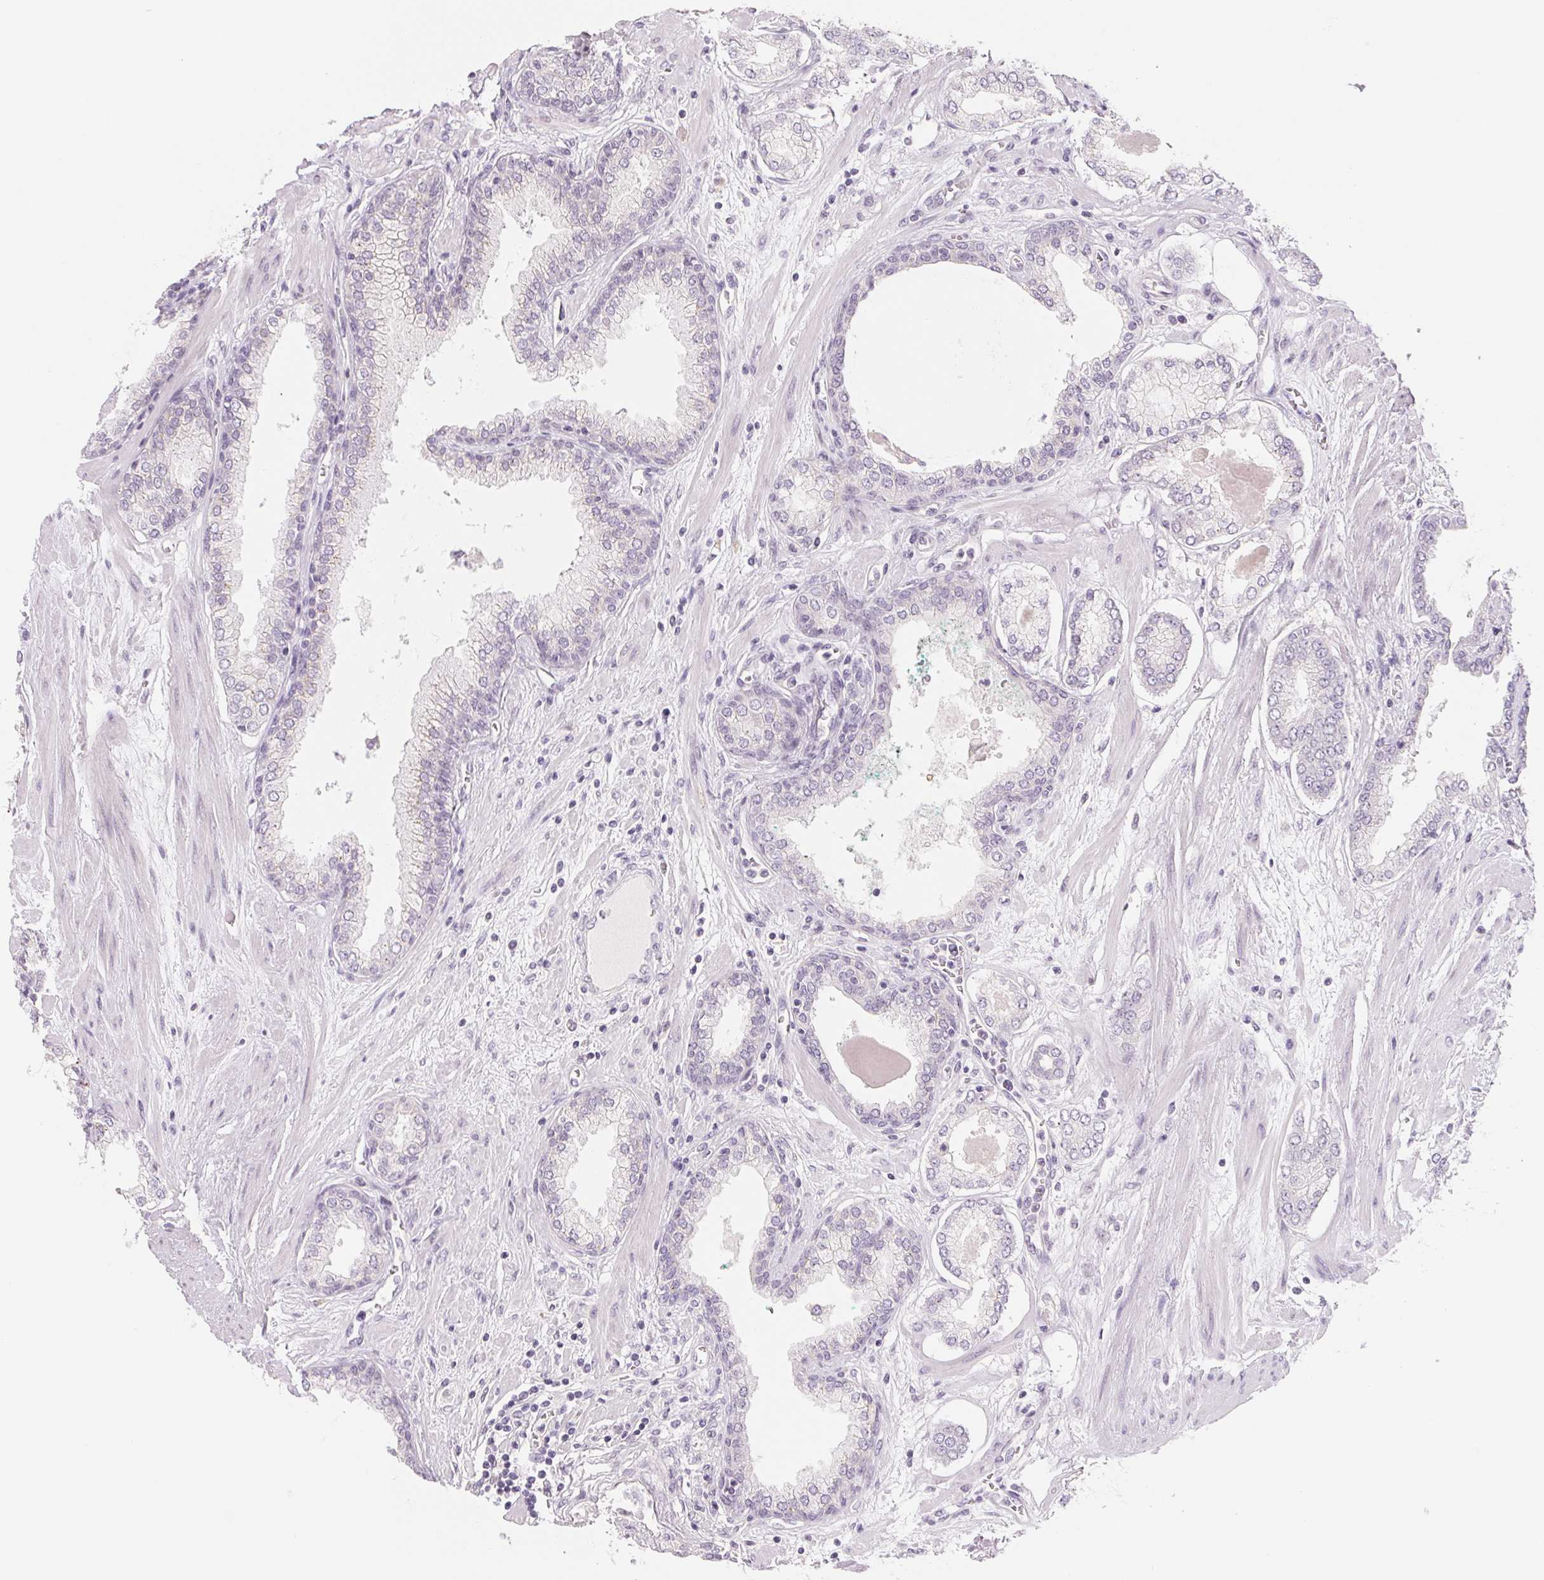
{"staining": {"intensity": "negative", "quantity": "none", "location": "none"}, "tissue": "prostate cancer", "cell_type": "Tumor cells", "image_type": "cancer", "snomed": [{"axis": "morphology", "description": "Adenocarcinoma, Low grade"}, {"axis": "topography", "description": "Prostate"}], "caption": "The photomicrograph demonstrates no staining of tumor cells in prostate cancer.", "gene": "CCDC168", "patient": {"sex": "male", "age": 64}}